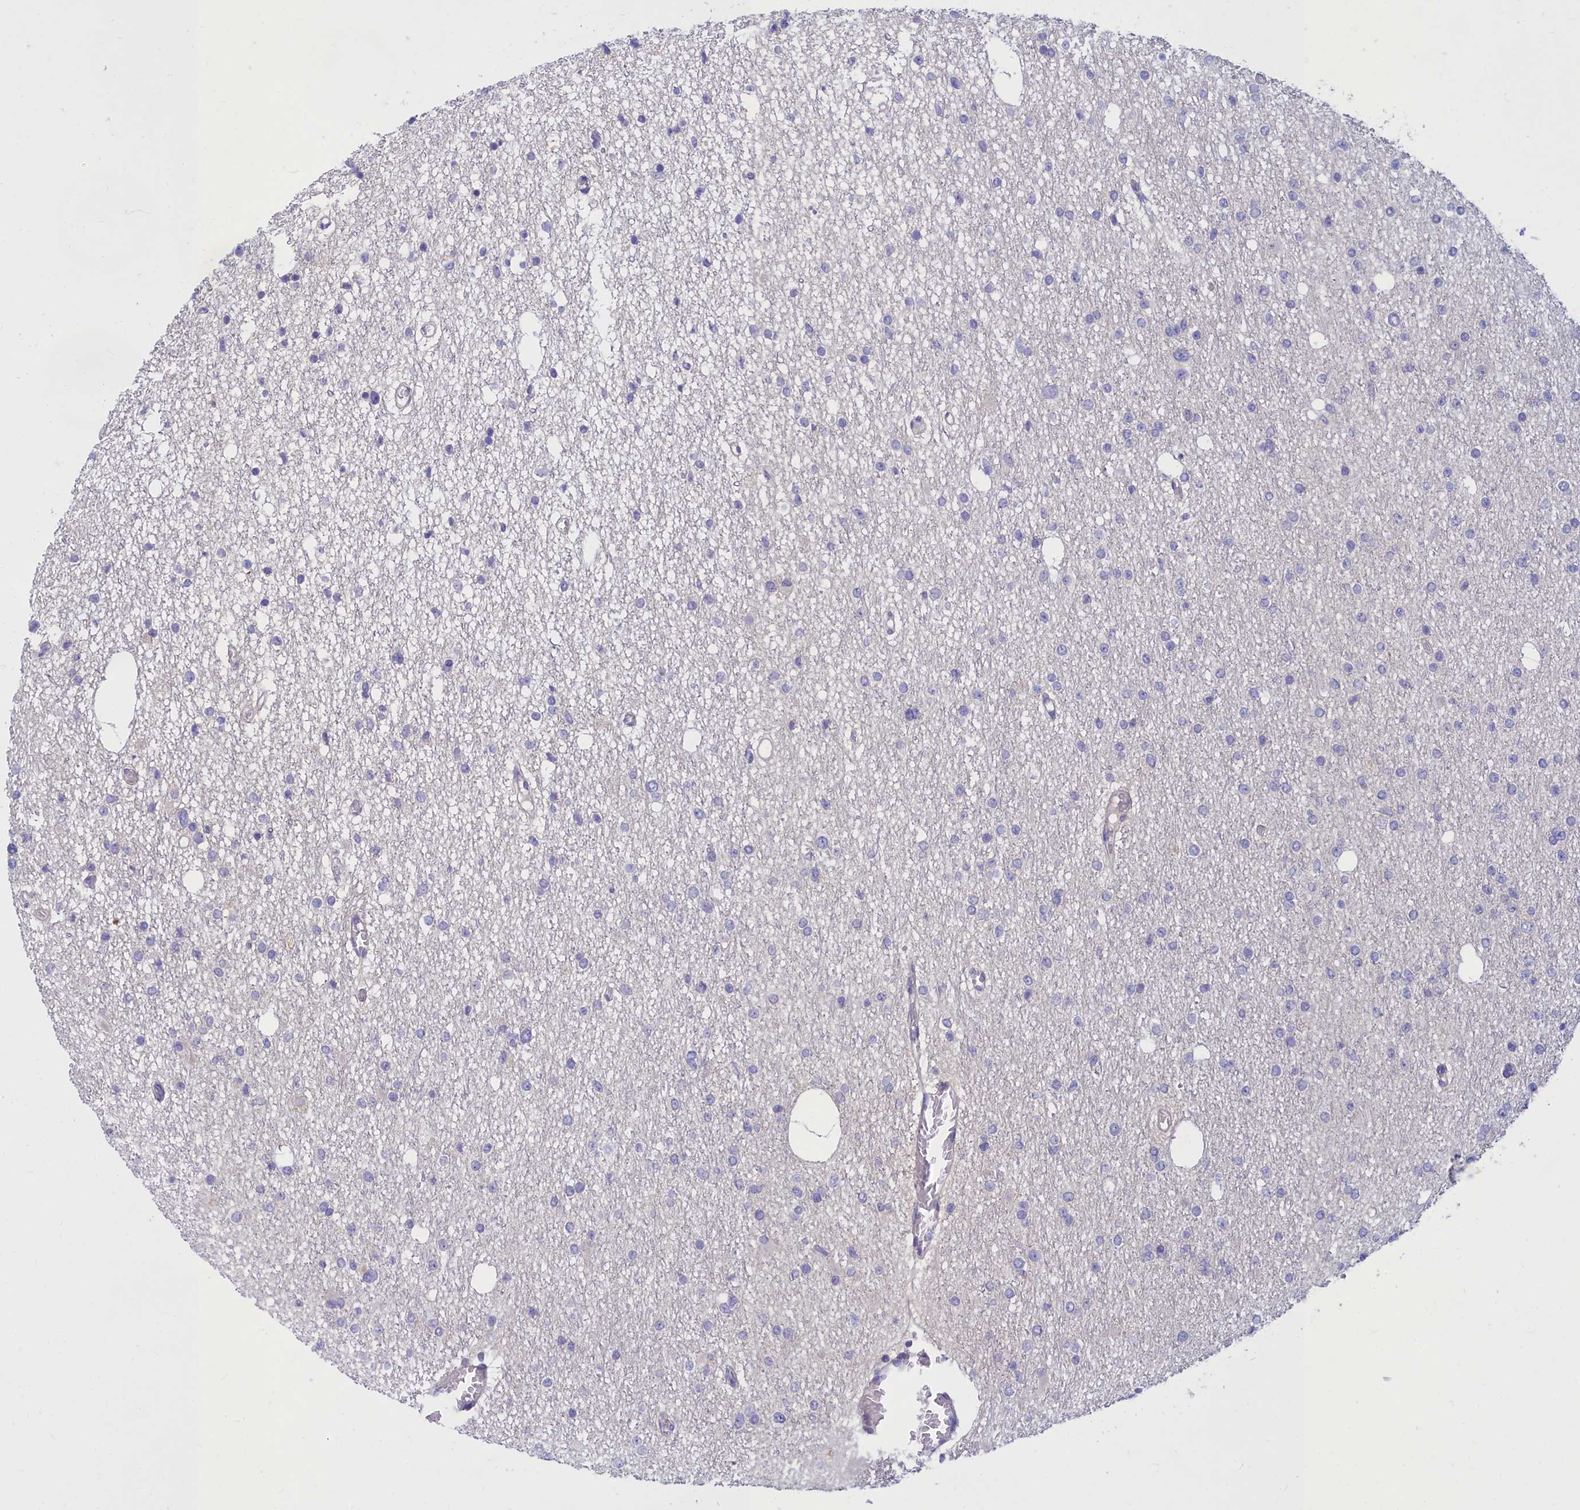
{"staining": {"intensity": "negative", "quantity": "none", "location": "none"}, "tissue": "glioma", "cell_type": "Tumor cells", "image_type": "cancer", "snomed": [{"axis": "morphology", "description": "Glioma, malignant, Low grade"}, {"axis": "topography", "description": "Brain"}], "caption": "An image of glioma stained for a protein displays no brown staining in tumor cells.", "gene": "TMEM30B", "patient": {"sex": "female", "age": 22}}